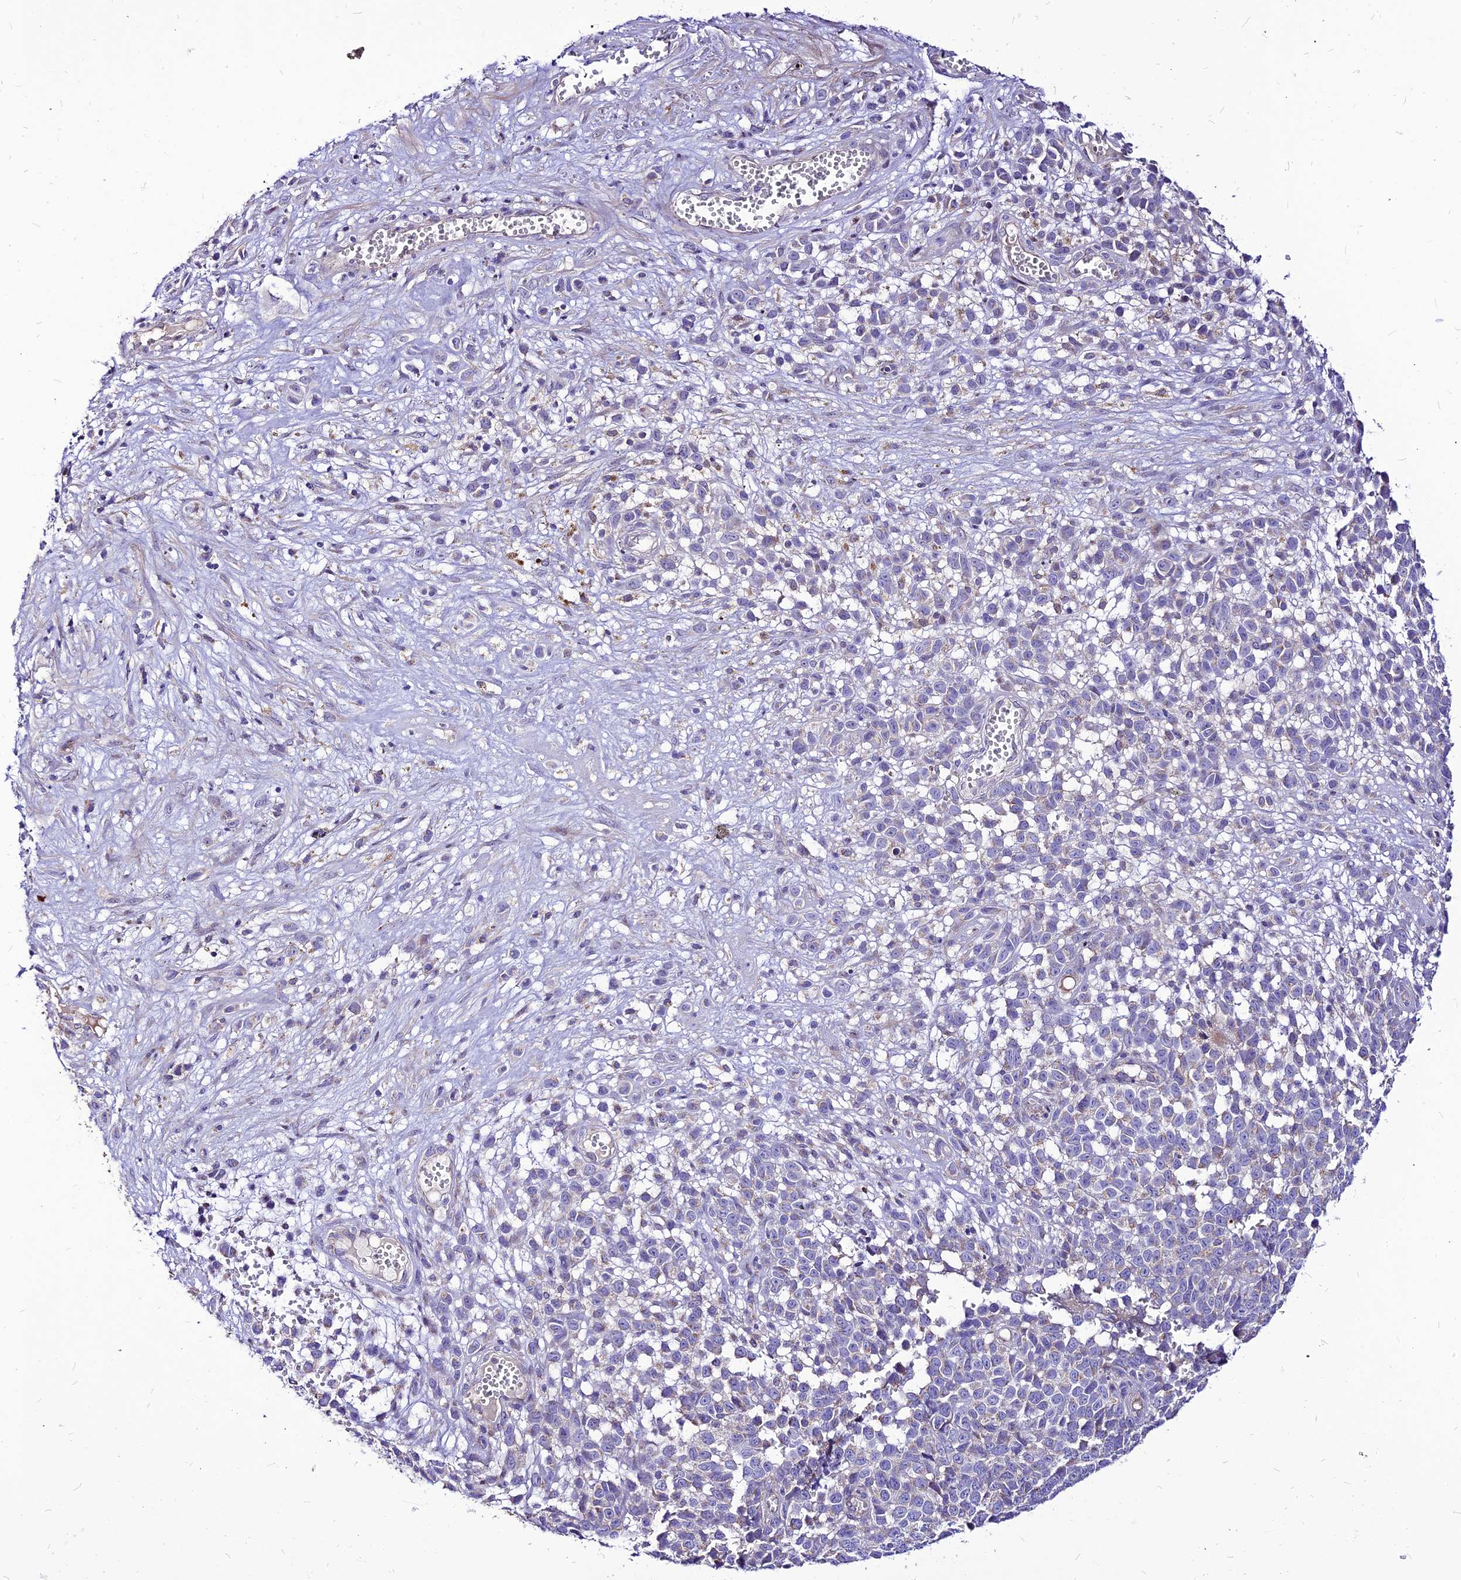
{"staining": {"intensity": "negative", "quantity": "none", "location": "none"}, "tissue": "melanoma", "cell_type": "Tumor cells", "image_type": "cancer", "snomed": [{"axis": "morphology", "description": "Malignant melanoma, NOS"}, {"axis": "topography", "description": "Nose, NOS"}], "caption": "There is no significant expression in tumor cells of malignant melanoma. (Brightfield microscopy of DAB (3,3'-diaminobenzidine) immunohistochemistry at high magnification).", "gene": "ECI1", "patient": {"sex": "female", "age": 48}}